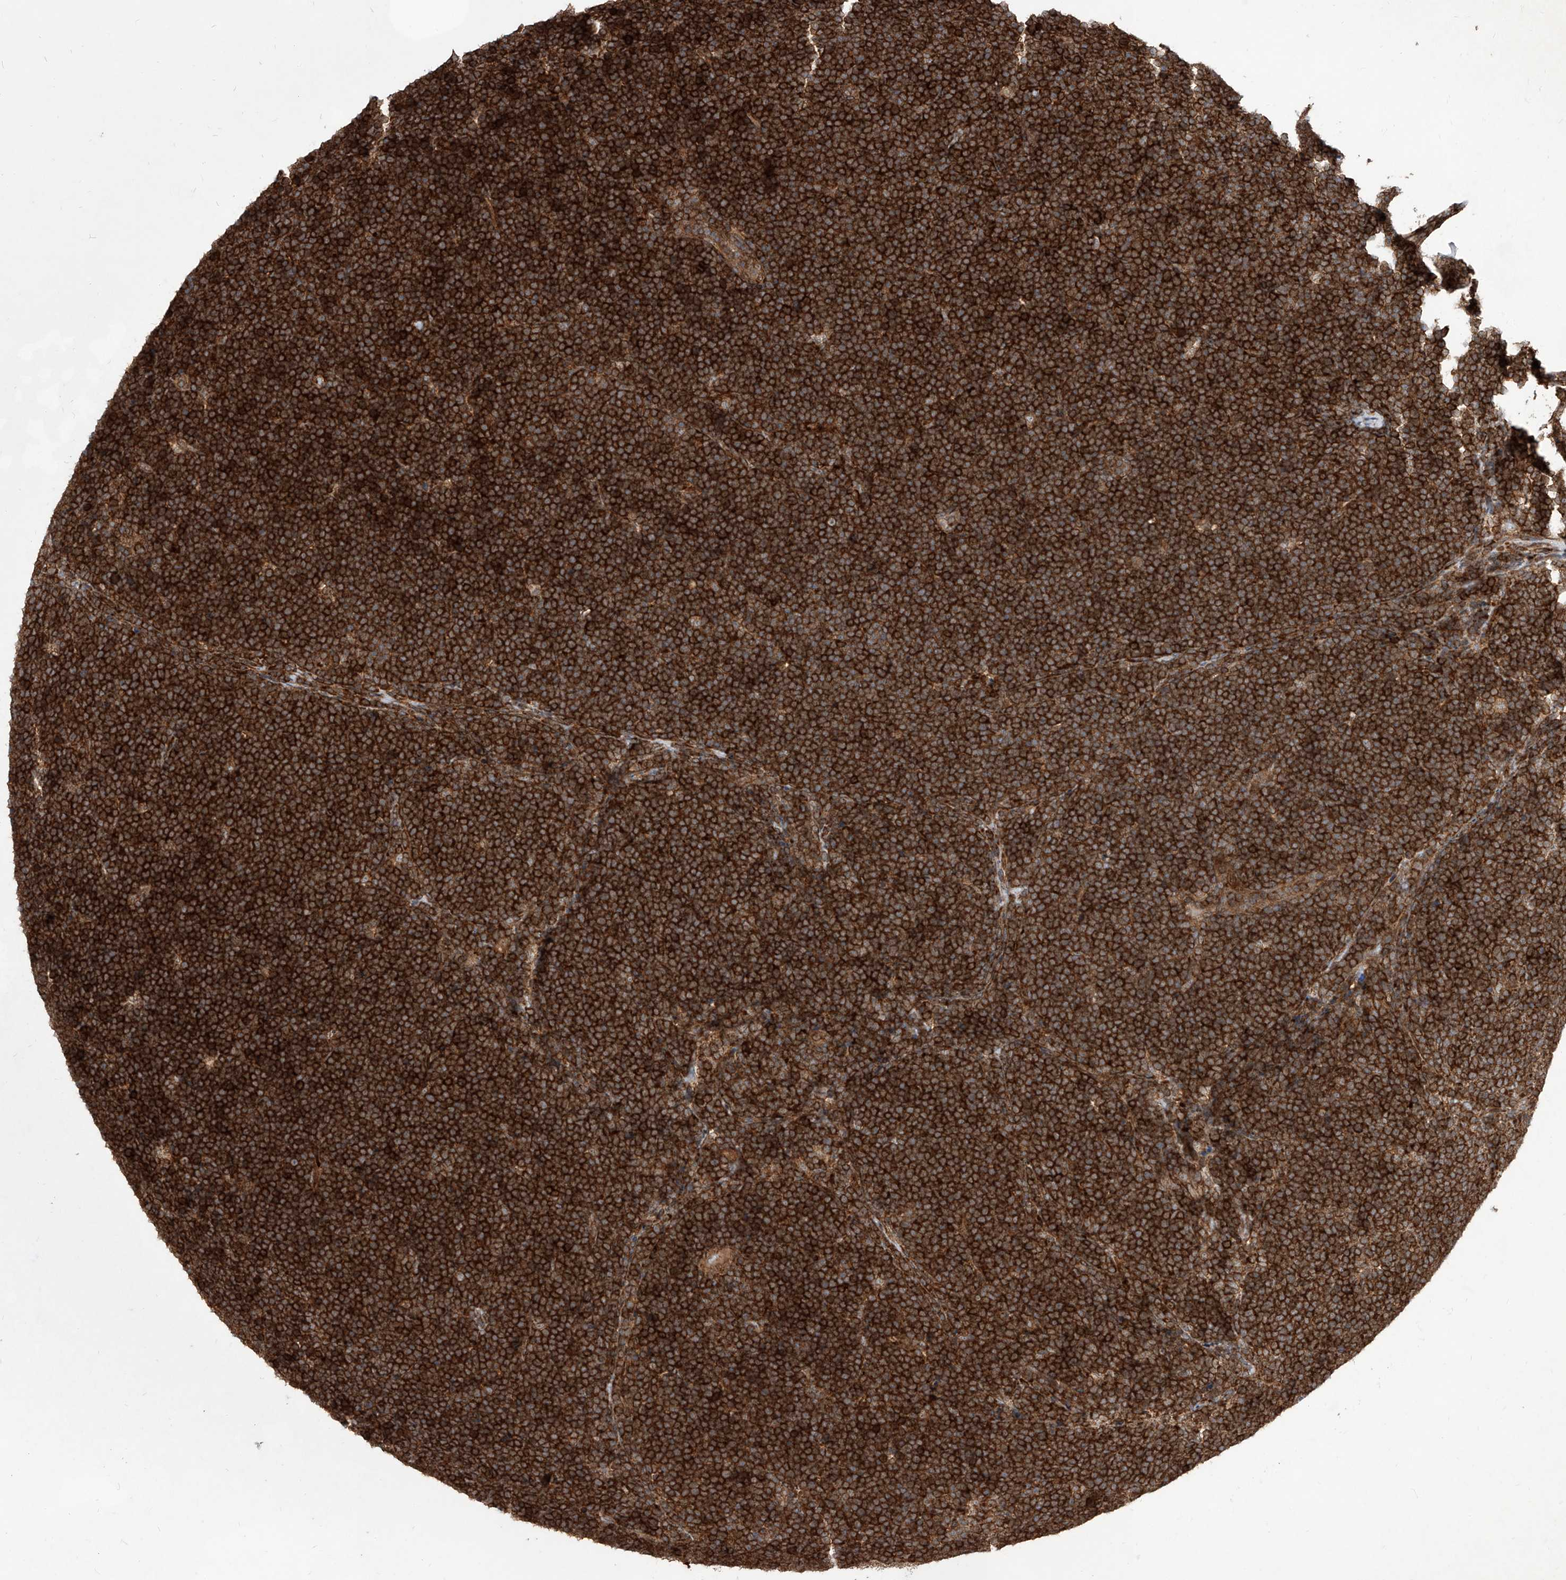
{"staining": {"intensity": "strong", "quantity": ">75%", "location": "cytoplasmic/membranous"}, "tissue": "lymphoma", "cell_type": "Tumor cells", "image_type": "cancer", "snomed": [{"axis": "morphology", "description": "Malignant lymphoma, non-Hodgkin's type, High grade"}, {"axis": "topography", "description": "Lymph node"}], "caption": "The histopathology image displays staining of lymphoma, revealing strong cytoplasmic/membranous protein expression (brown color) within tumor cells.", "gene": "MAGED2", "patient": {"sex": "male", "age": 13}}